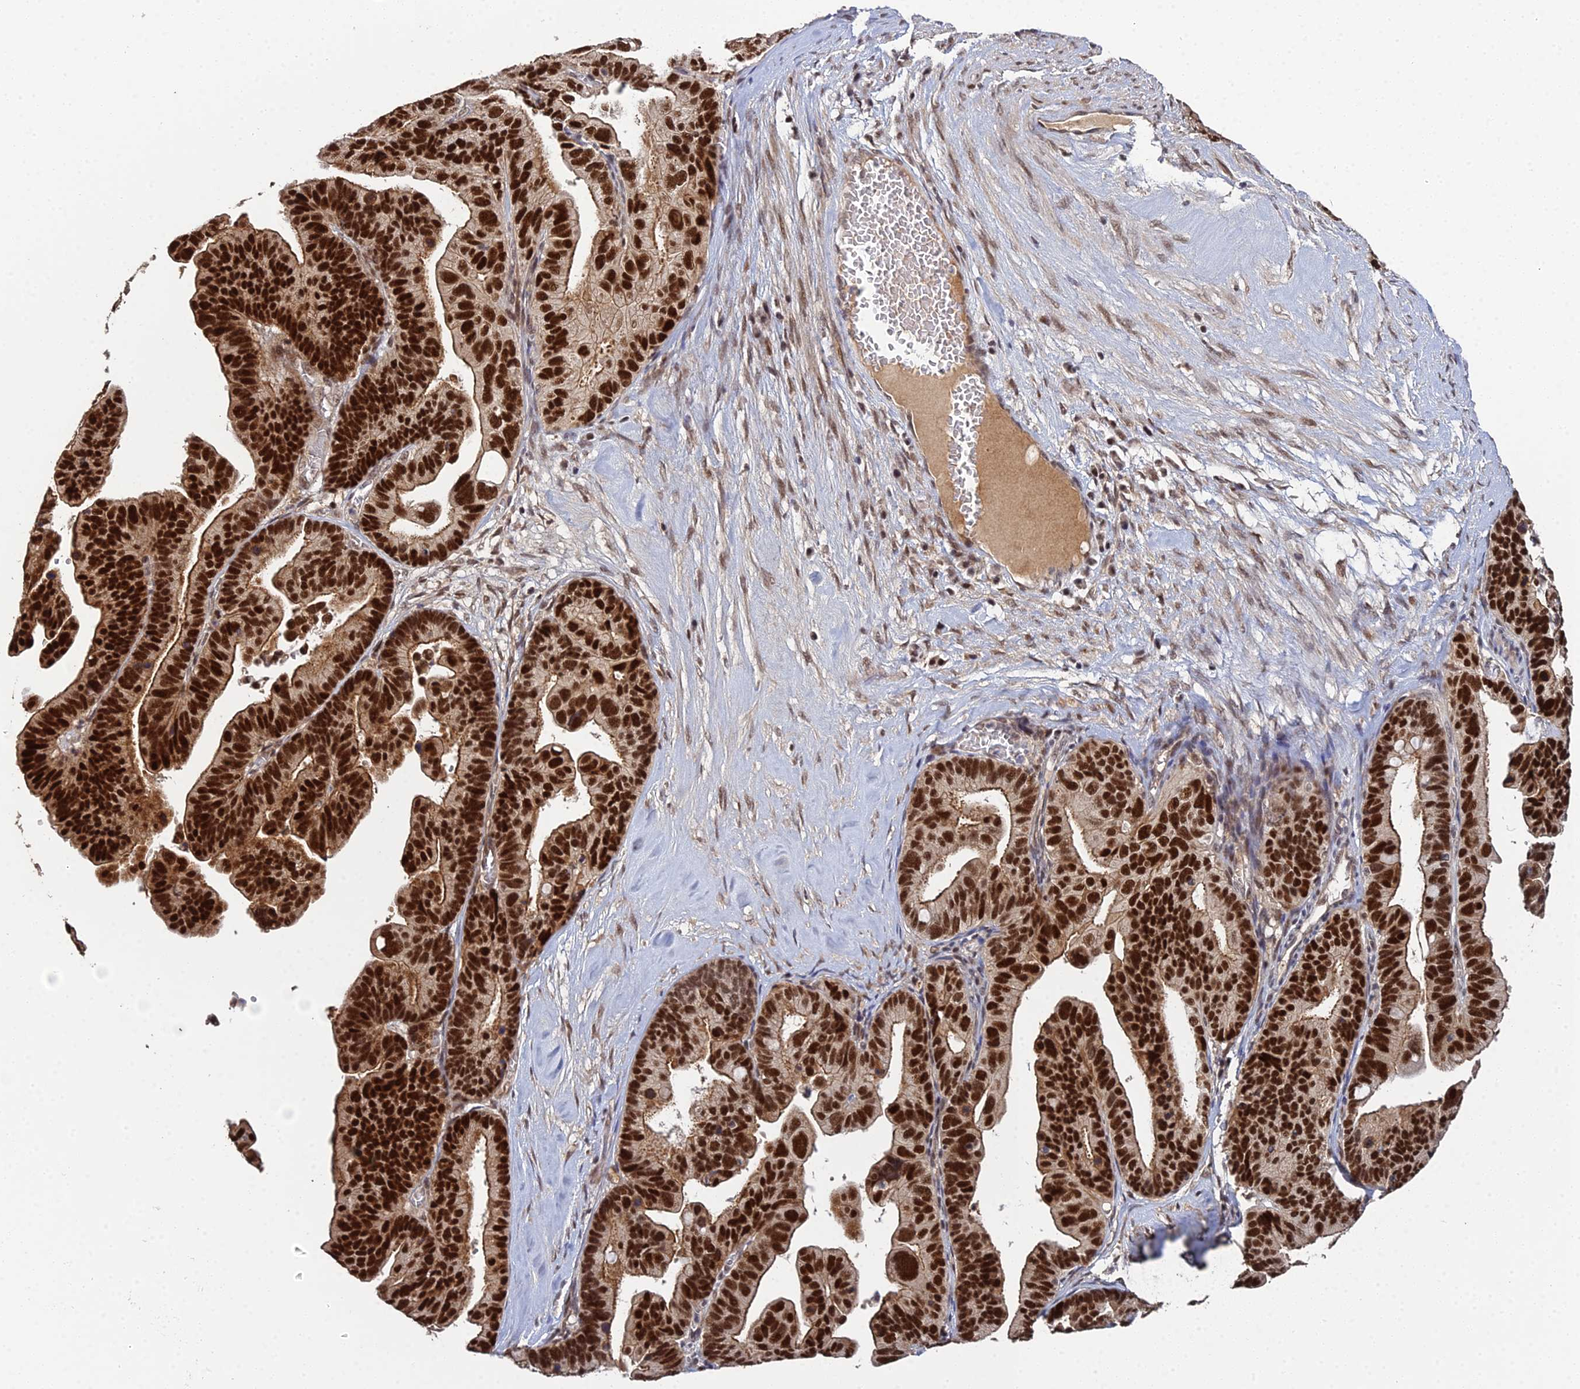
{"staining": {"intensity": "strong", "quantity": ">75%", "location": "cytoplasmic/membranous,nuclear"}, "tissue": "ovarian cancer", "cell_type": "Tumor cells", "image_type": "cancer", "snomed": [{"axis": "morphology", "description": "Cystadenocarcinoma, serous, NOS"}, {"axis": "topography", "description": "Ovary"}], "caption": "An image of ovarian cancer stained for a protein shows strong cytoplasmic/membranous and nuclear brown staining in tumor cells.", "gene": "ERCC5", "patient": {"sex": "female", "age": 56}}